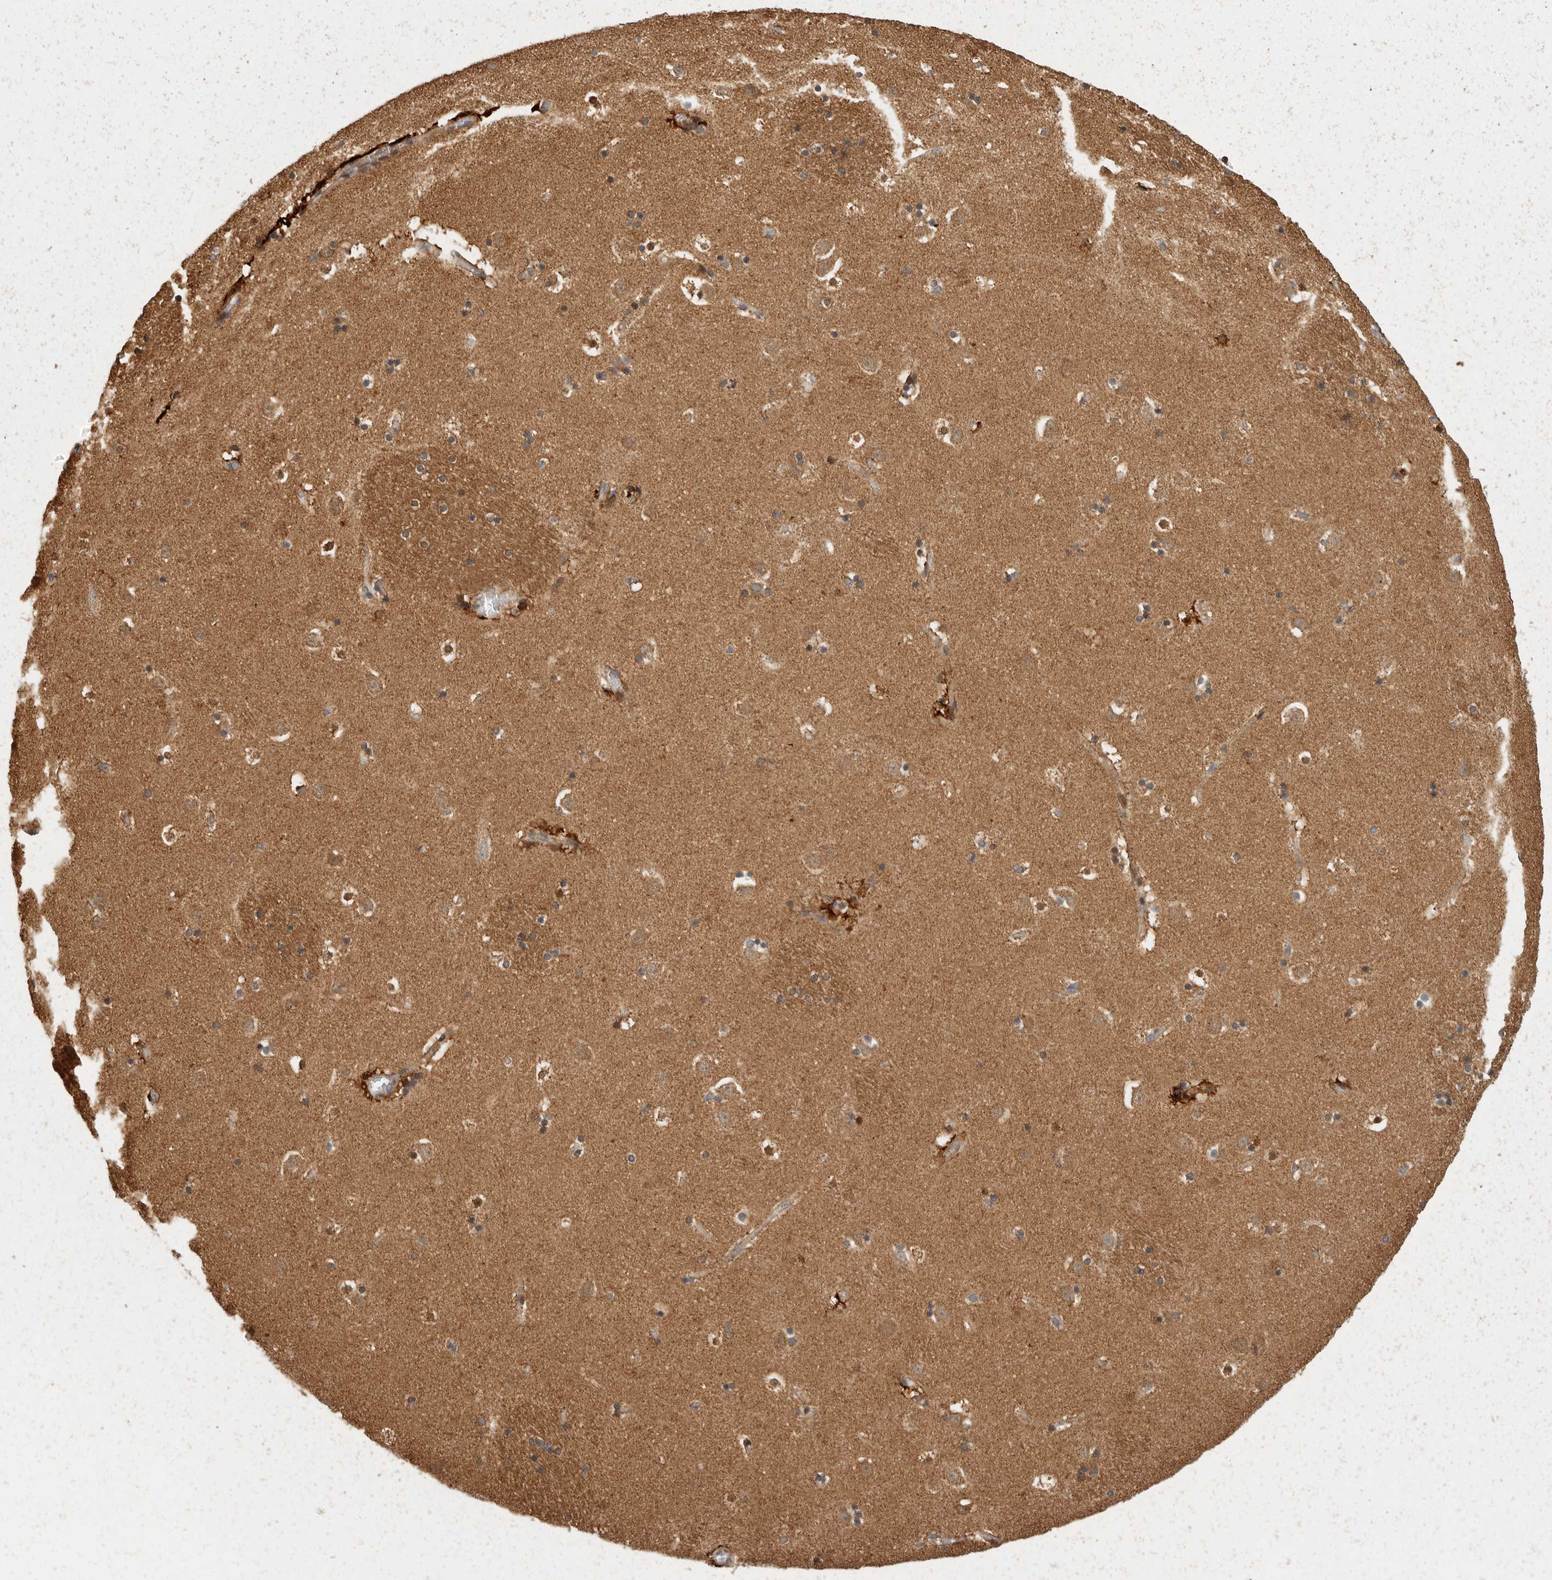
{"staining": {"intensity": "moderate", "quantity": "25%-75%", "location": "cytoplasmic/membranous"}, "tissue": "caudate", "cell_type": "Glial cells", "image_type": "normal", "snomed": [{"axis": "morphology", "description": "Normal tissue, NOS"}, {"axis": "topography", "description": "Lateral ventricle wall"}], "caption": "A brown stain shows moderate cytoplasmic/membranous positivity of a protein in glial cells of normal human caudate.", "gene": "SWT1", "patient": {"sex": "male", "age": 45}}